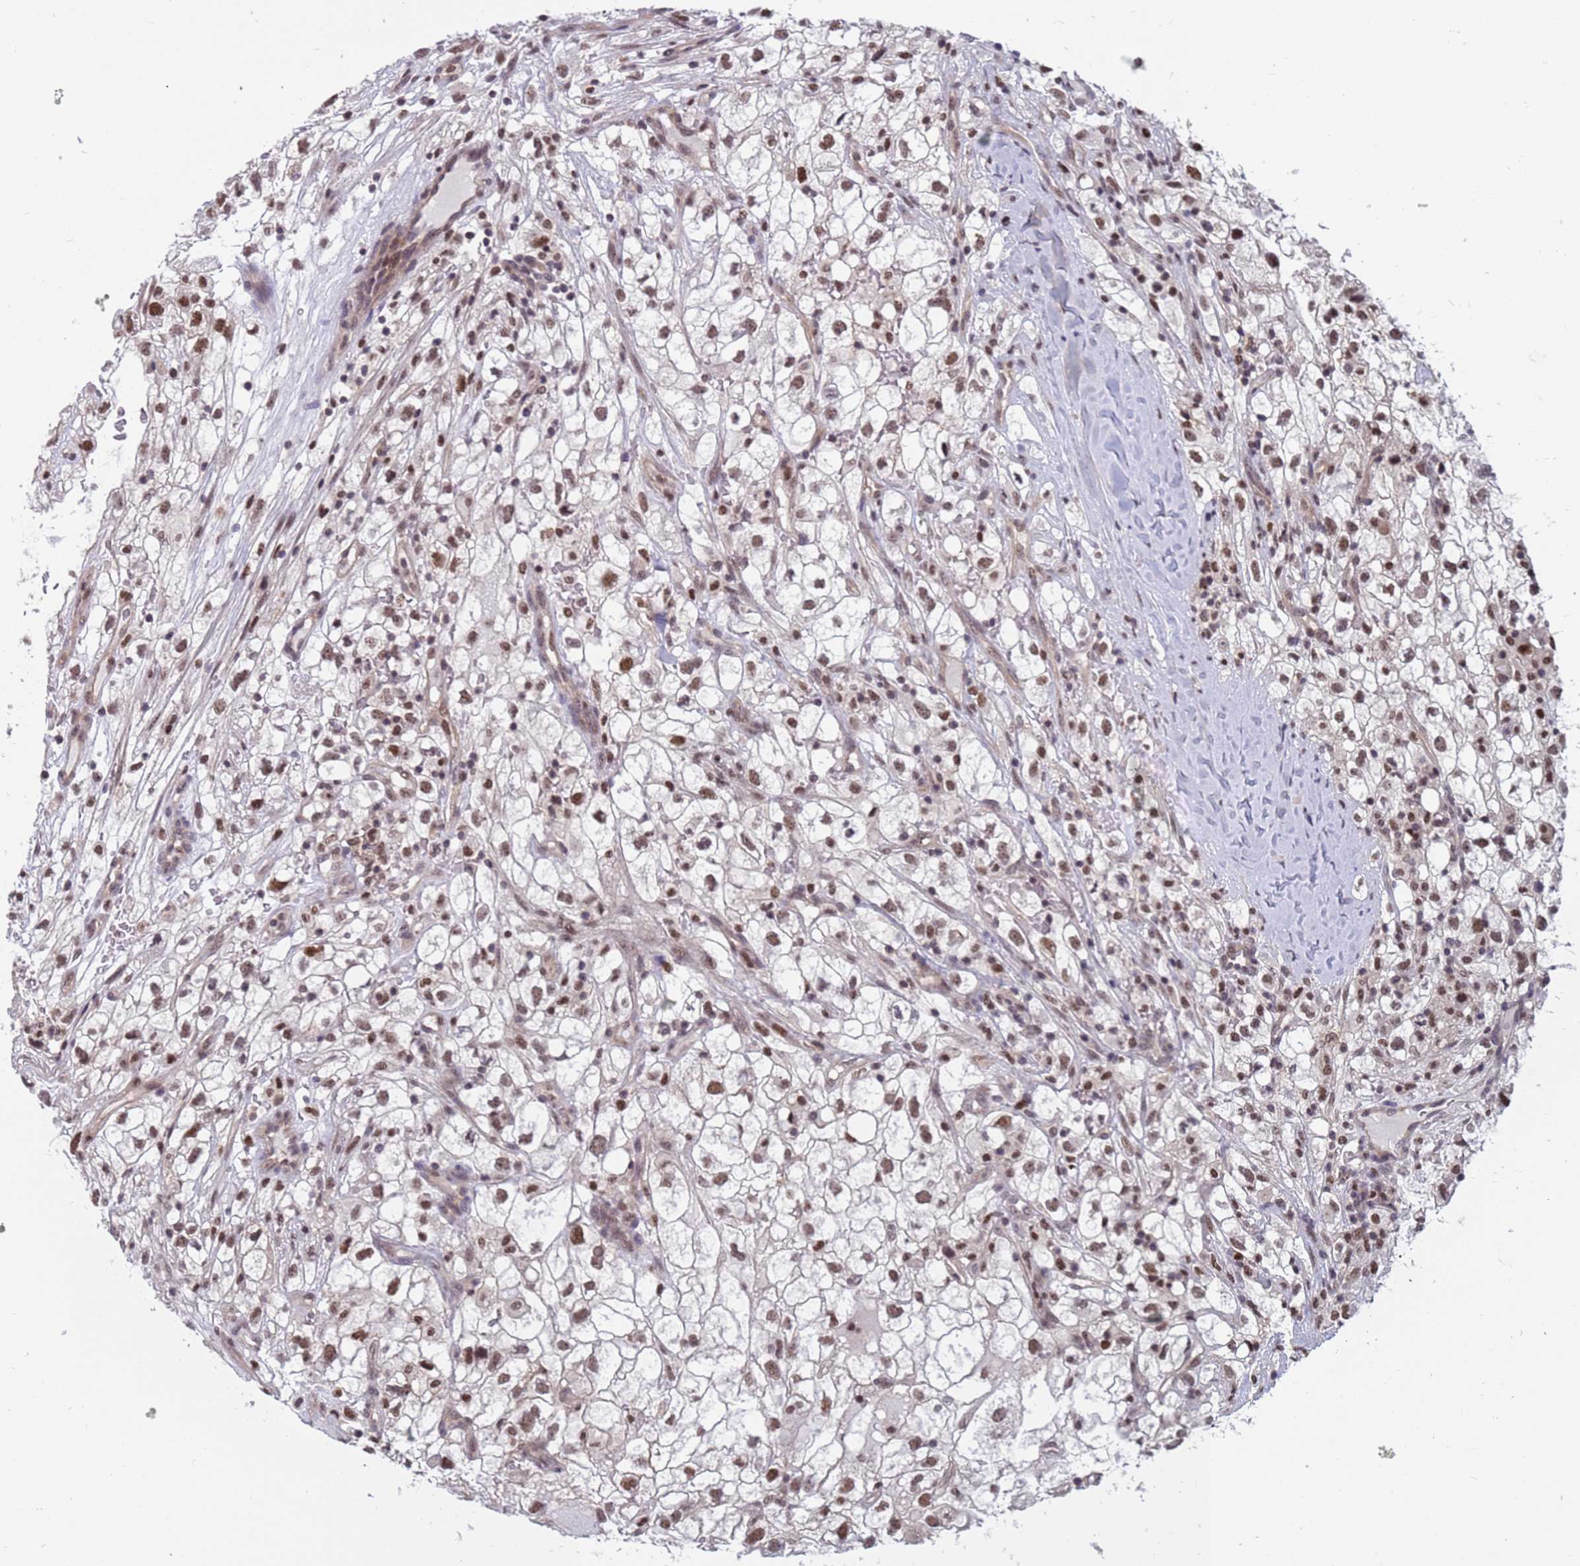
{"staining": {"intensity": "moderate", "quantity": ">75%", "location": "nuclear"}, "tissue": "renal cancer", "cell_type": "Tumor cells", "image_type": "cancer", "snomed": [{"axis": "morphology", "description": "Adenocarcinoma, NOS"}, {"axis": "topography", "description": "Kidney"}], "caption": "Immunohistochemical staining of renal cancer (adenocarcinoma) exhibits medium levels of moderate nuclear staining in approximately >75% of tumor cells.", "gene": "NSL1", "patient": {"sex": "male", "age": 59}}